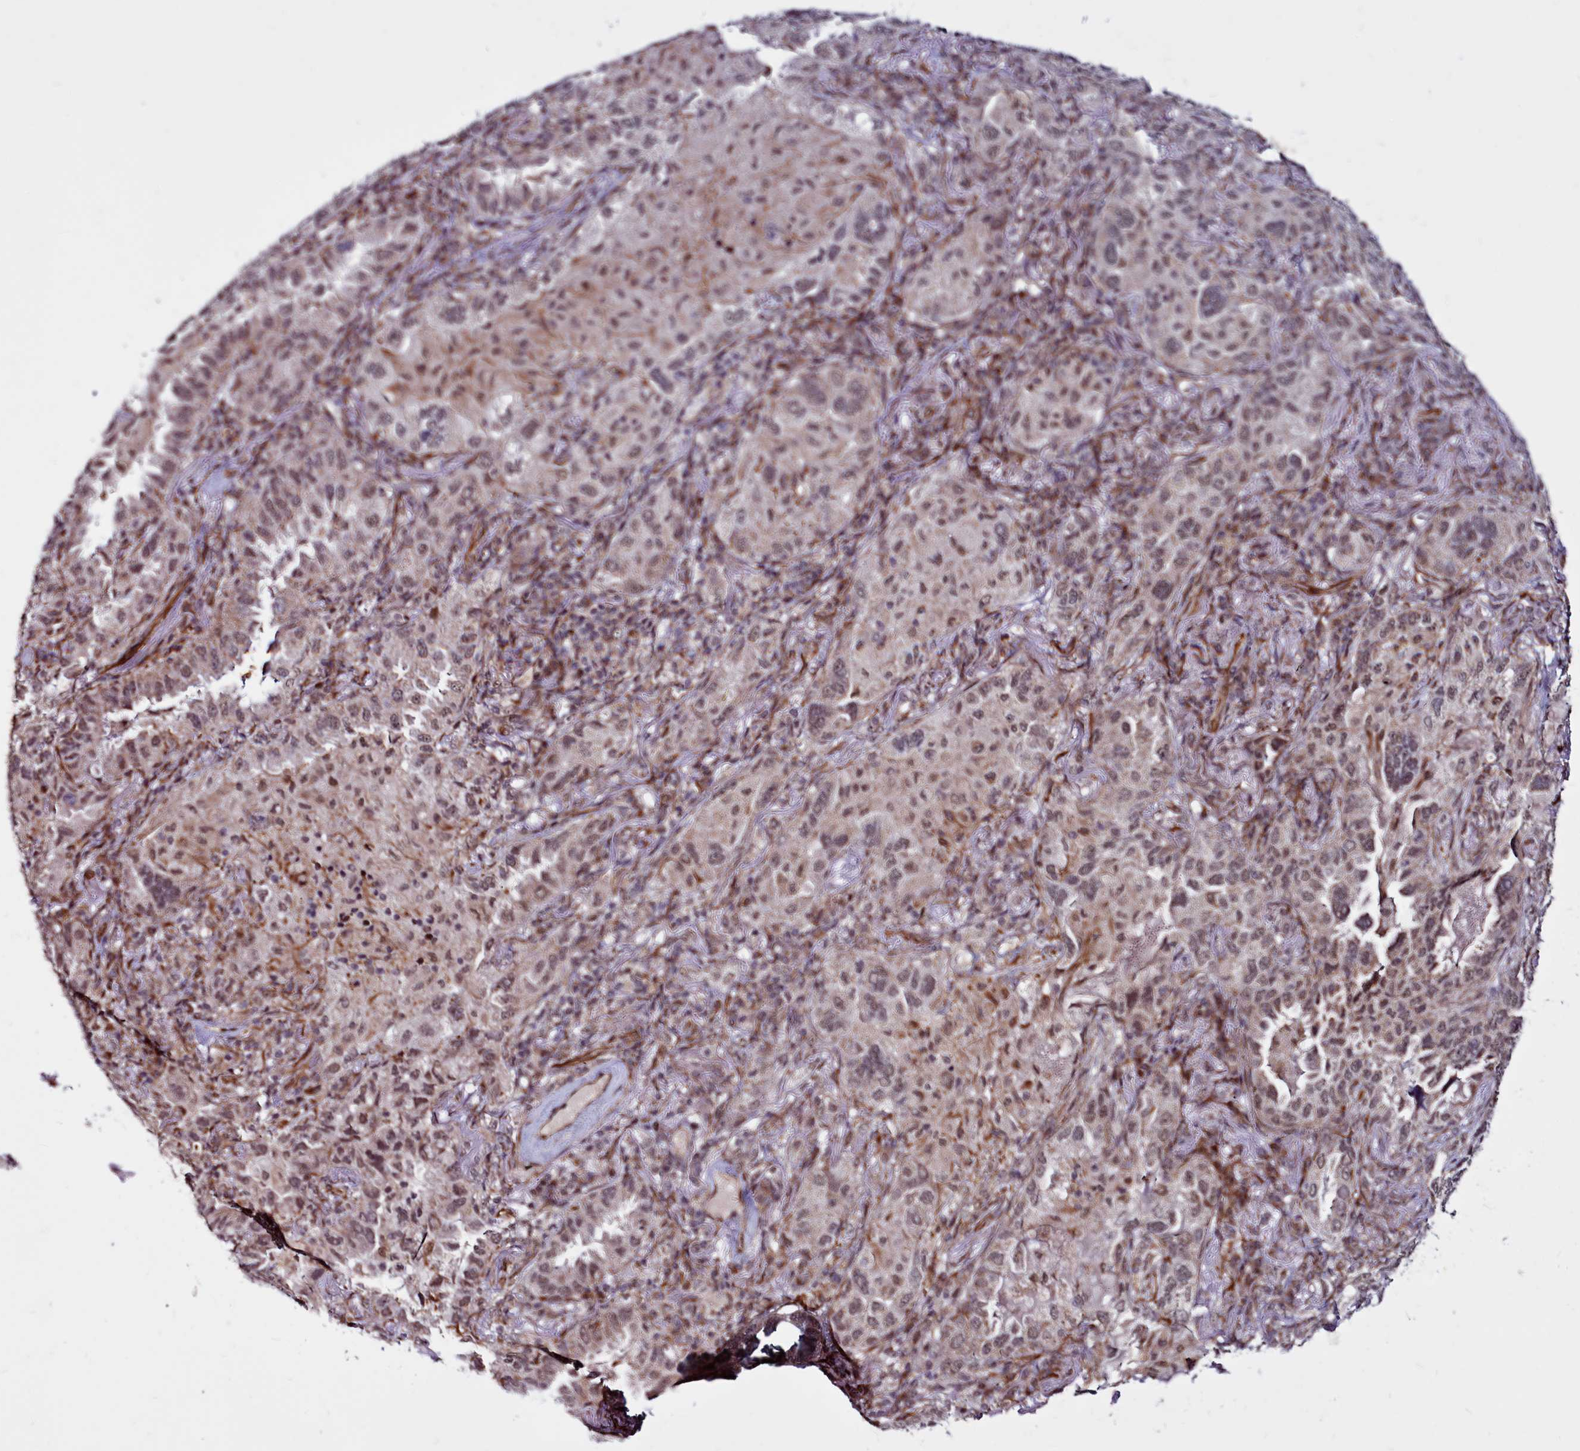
{"staining": {"intensity": "moderate", "quantity": "<25%", "location": "nuclear"}, "tissue": "lung cancer", "cell_type": "Tumor cells", "image_type": "cancer", "snomed": [{"axis": "morphology", "description": "Adenocarcinoma, NOS"}, {"axis": "topography", "description": "Lung"}], "caption": "Protein expression analysis of human lung cancer (adenocarcinoma) reveals moderate nuclear positivity in approximately <25% of tumor cells. The staining was performed using DAB, with brown indicating positive protein expression. Nuclei are stained blue with hematoxylin.", "gene": "CLK3", "patient": {"sex": "female", "age": 69}}